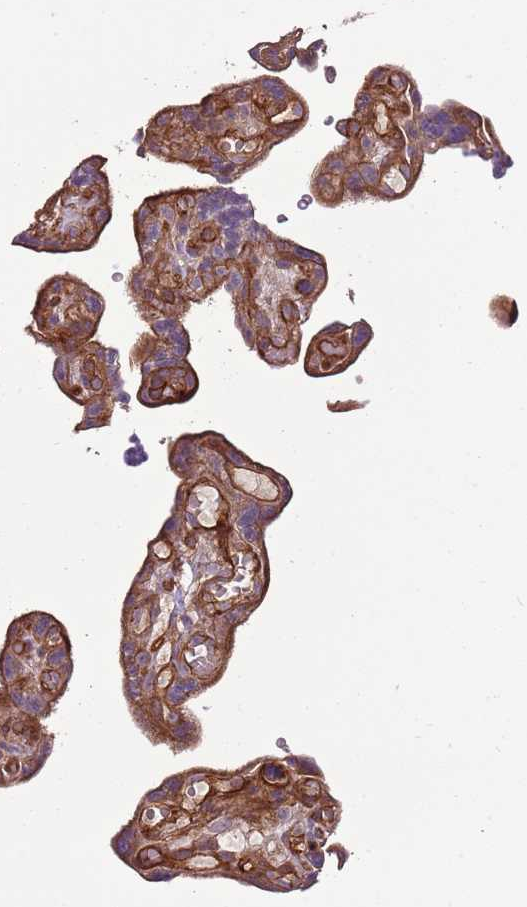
{"staining": {"intensity": "strong", "quantity": ">75%", "location": "cytoplasmic/membranous"}, "tissue": "placenta", "cell_type": "Decidual cells", "image_type": "normal", "snomed": [{"axis": "morphology", "description": "Normal tissue, NOS"}, {"axis": "topography", "description": "Placenta"}], "caption": "Protein expression analysis of benign placenta shows strong cytoplasmic/membranous staining in about >75% of decidual cells. (DAB IHC, brown staining for protein, blue staining for nuclei).", "gene": "ZNF827", "patient": {"sex": "female", "age": 30}}